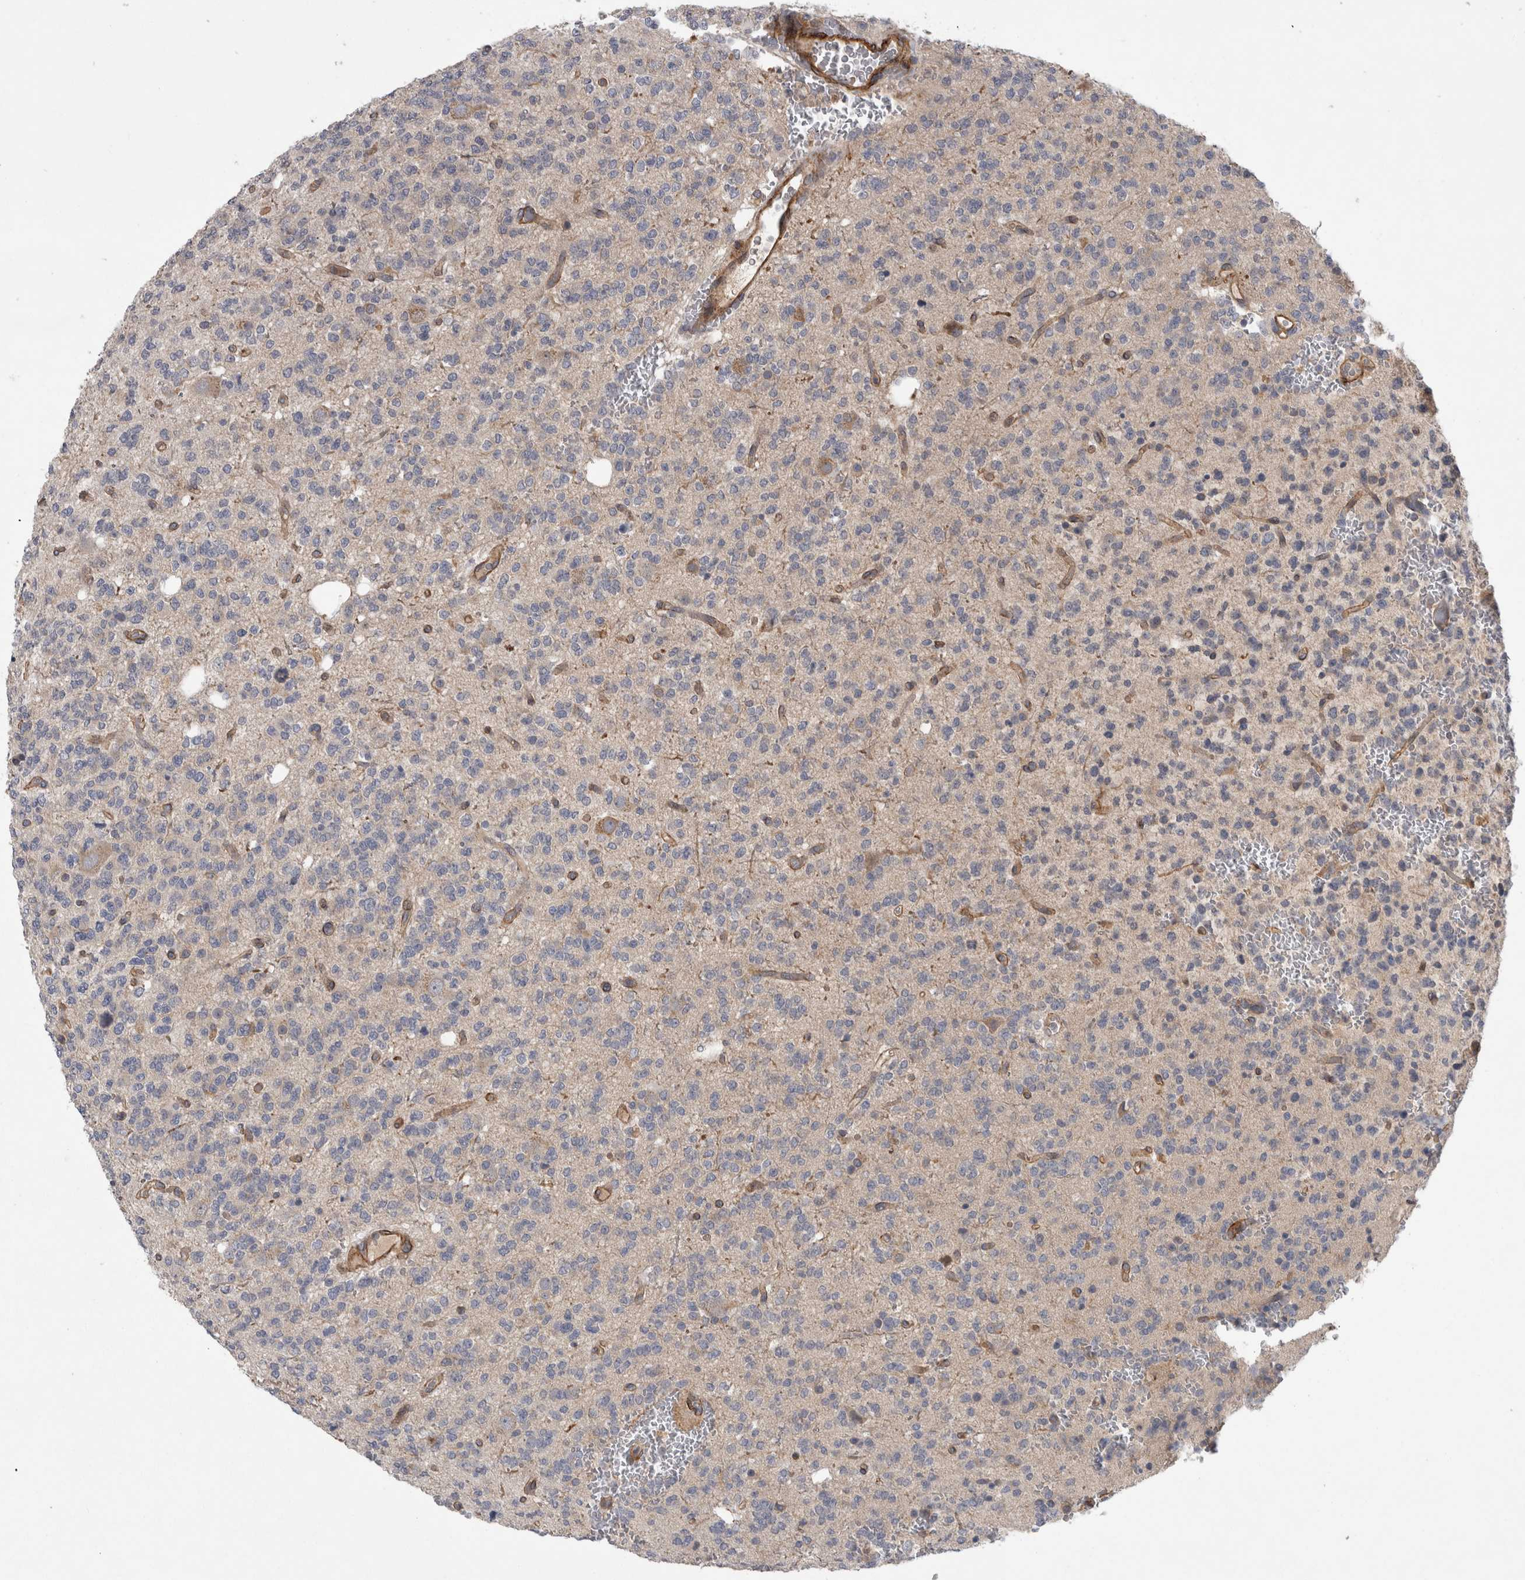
{"staining": {"intensity": "negative", "quantity": "none", "location": "none"}, "tissue": "glioma", "cell_type": "Tumor cells", "image_type": "cancer", "snomed": [{"axis": "morphology", "description": "Glioma, malignant, Low grade"}, {"axis": "topography", "description": "Brain"}], "caption": "Human malignant glioma (low-grade) stained for a protein using immunohistochemistry (IHC) displays no expression in tumor cells.", "gene": "ANKFY1", "patient": {"sex": "male", "age": 38}}